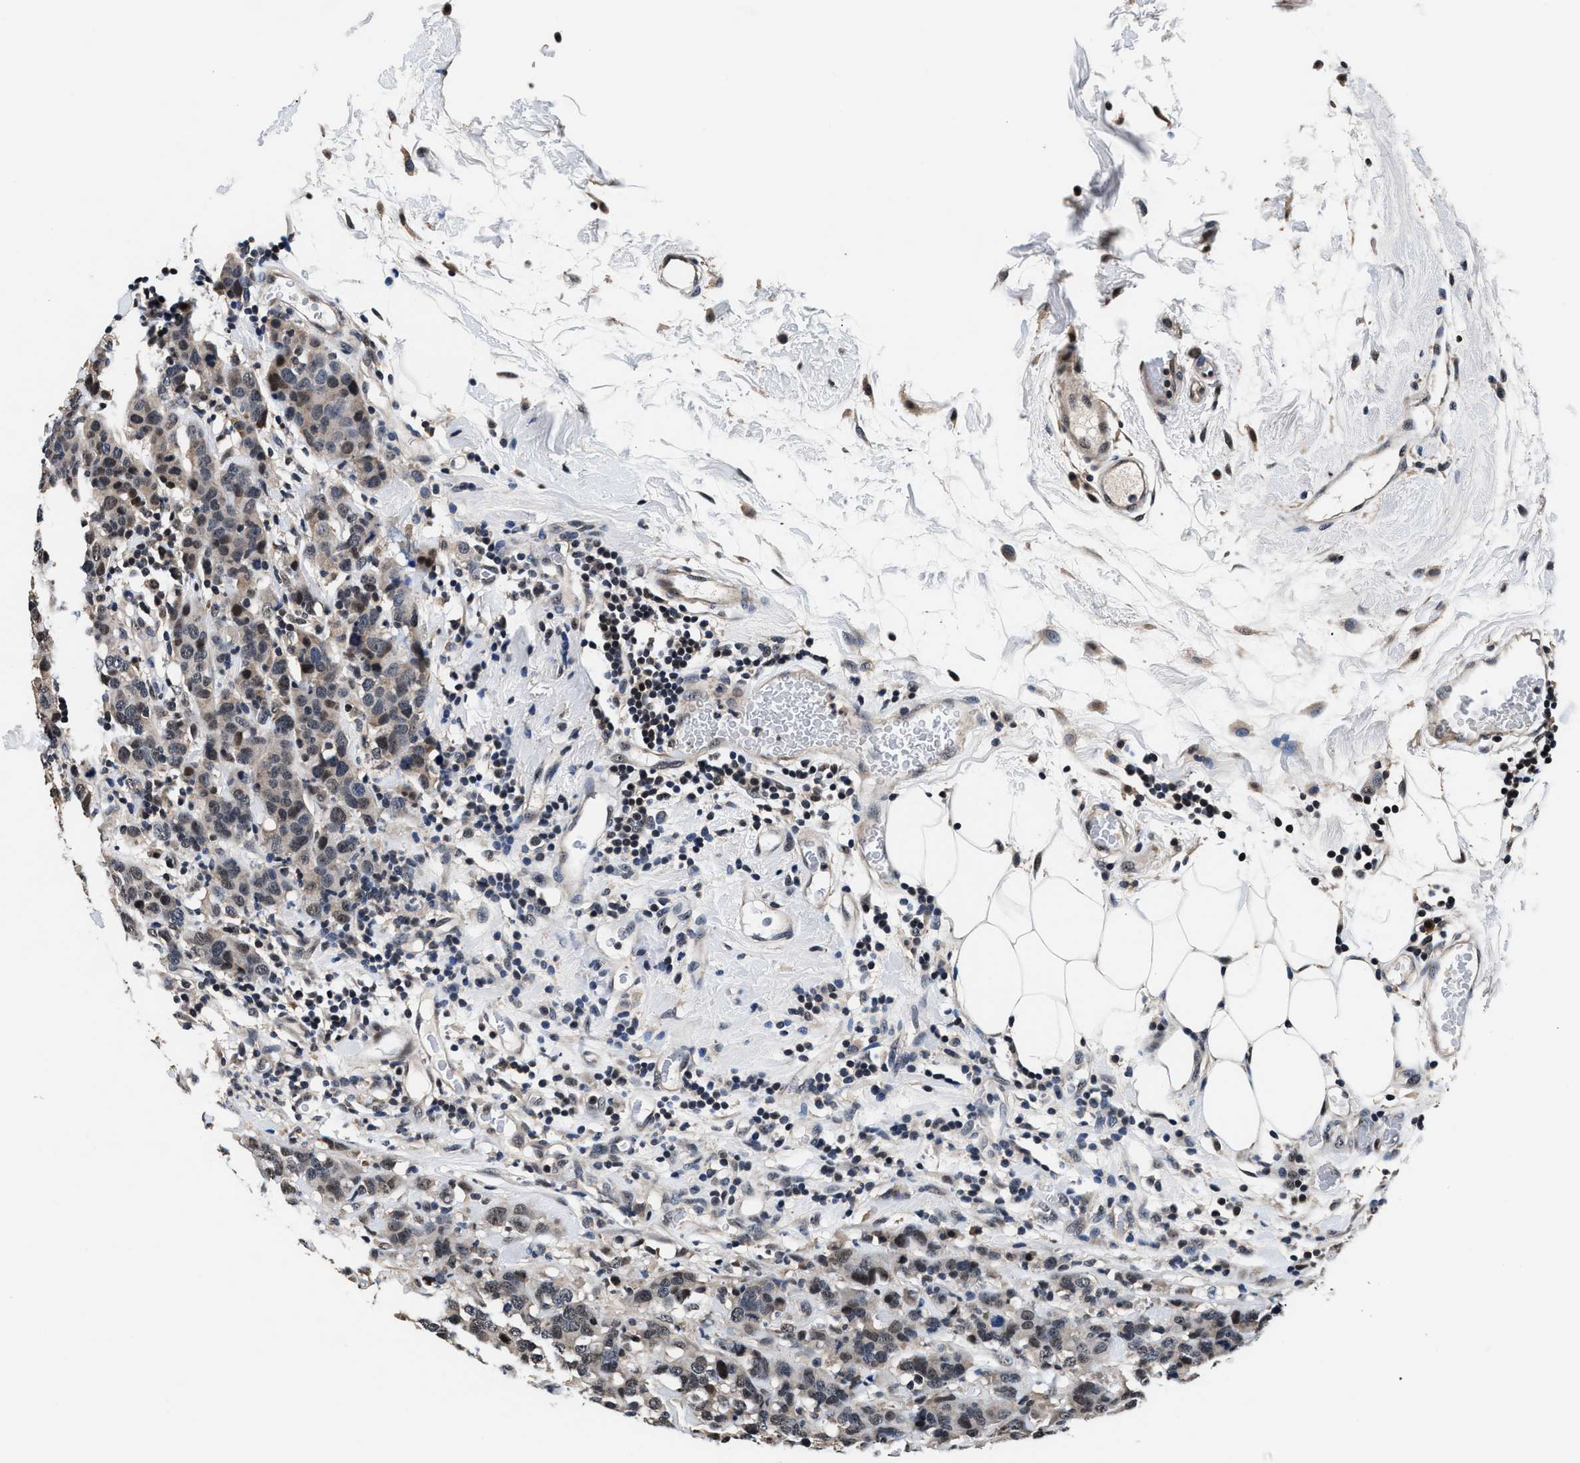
{"staining": {"intensity": "weak", "quantity": "25%-75%", "location": "nuclear"}, "tissue": "breast cancer", "cell_type": "Tumor cells", "image_type": "cancer", "snomed": [{"axis": "morphology", "description": "Lobular carcinoma"}, {"axis": "topography", "description": "Breast"}], "caption": "Tumor cells exhibit low levels of weak nuclear expression in approximately 25%-75% of cells in human breast cancer.", "gene": "USP16", "patient": {"sex": "female", "age": 59}}